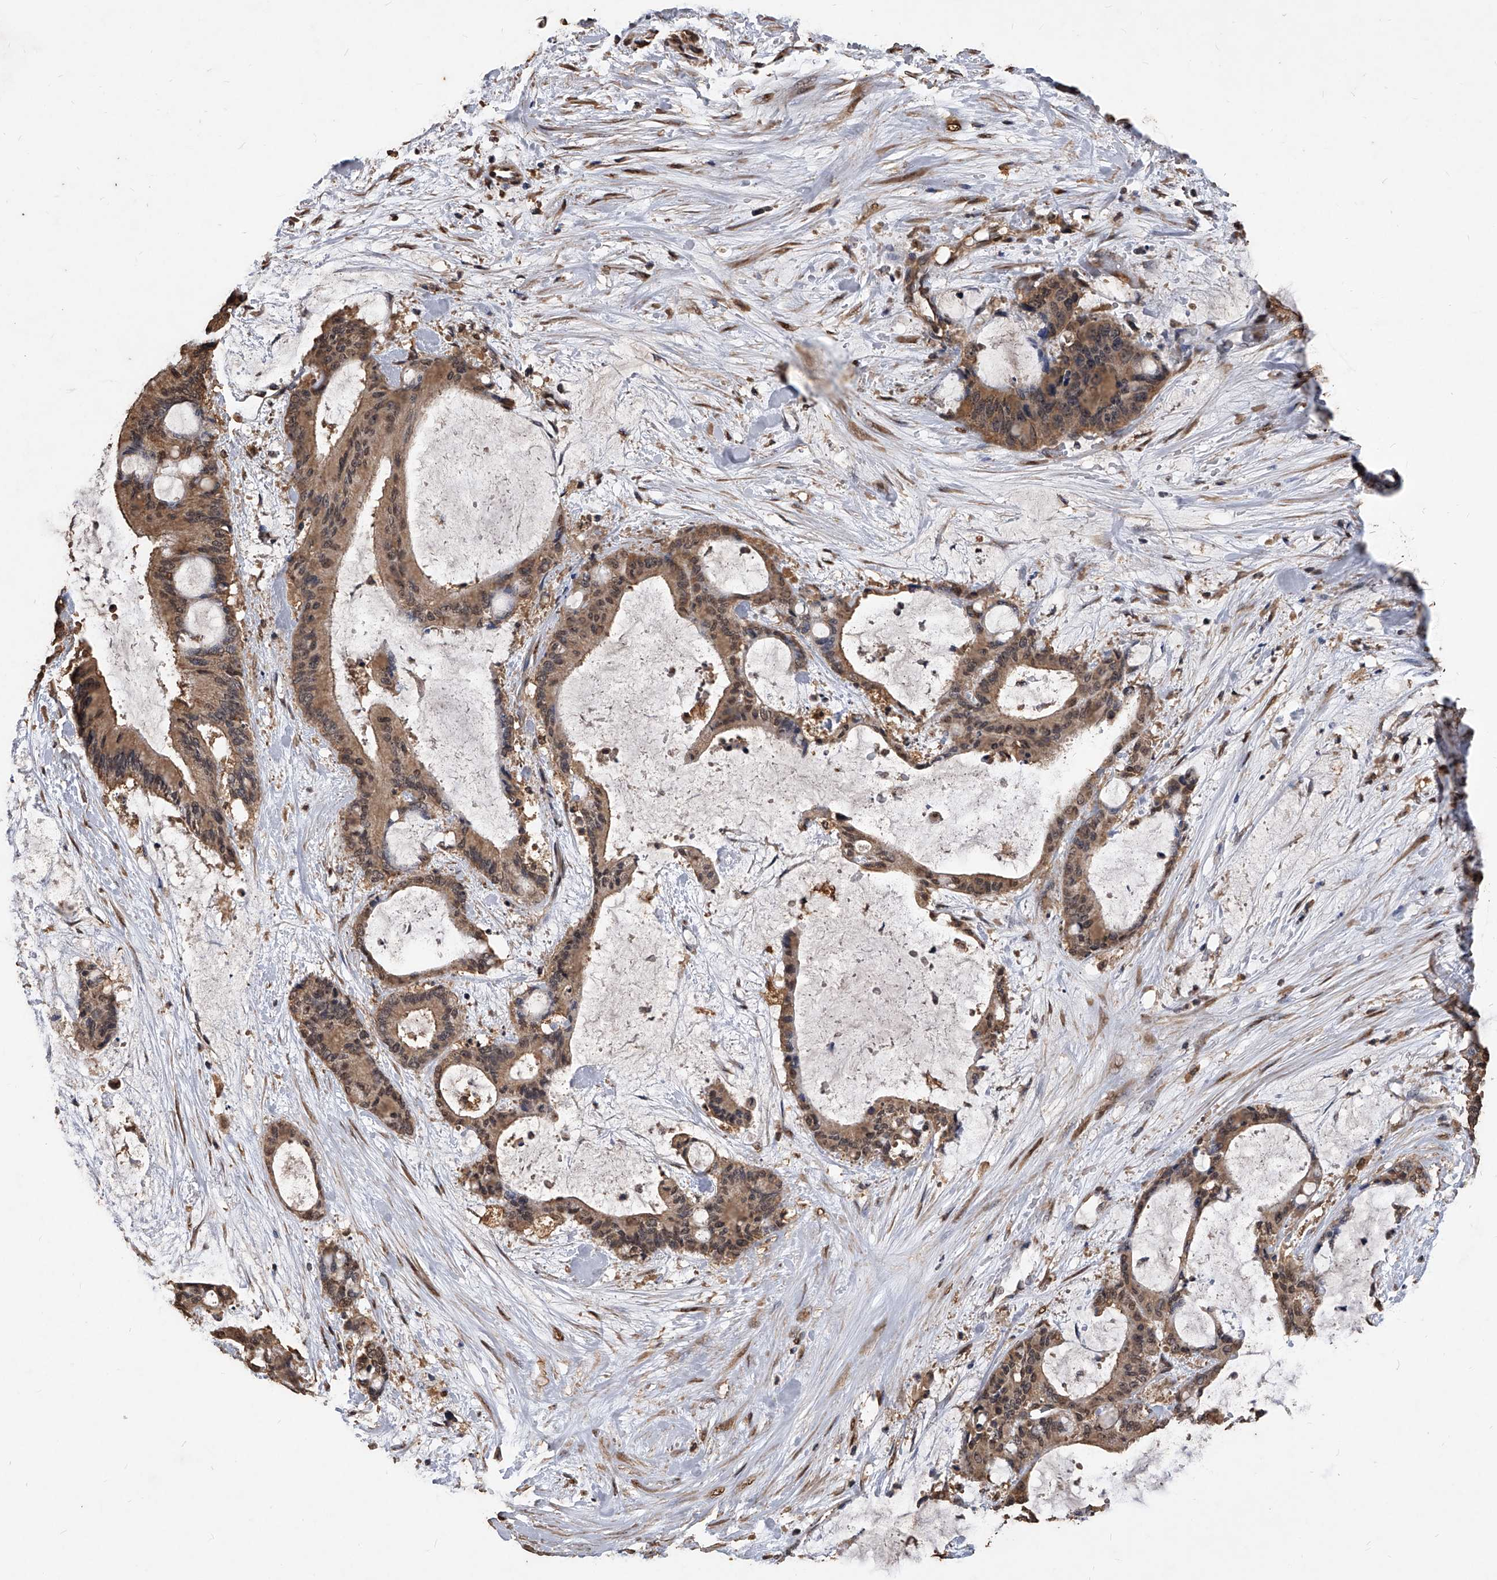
{"staining": {"intensity": "moderate", "quantity": ">75%", "location": "cytoplasmic/membranous,nuclear"}, "tissue": "liver cancer", "cell_type": "Tumor cells", "image_type": "cancer", "snomed": [{"axis": "morphology", "description": "Cholangiocarcinoma"}, {"axis": "topography", "description": "Liver"}], "caption": "A micrograph of human cholangiocarcinoma (liver) stained for a protein displays moderate cytoplasmic/membranous and nuclear brown staining in tumor cells. (Brightfield microscopy of DAB IHC at high magnification).", "gene": "FBXL4", "patient": {"sex": "female", "age": 73}}